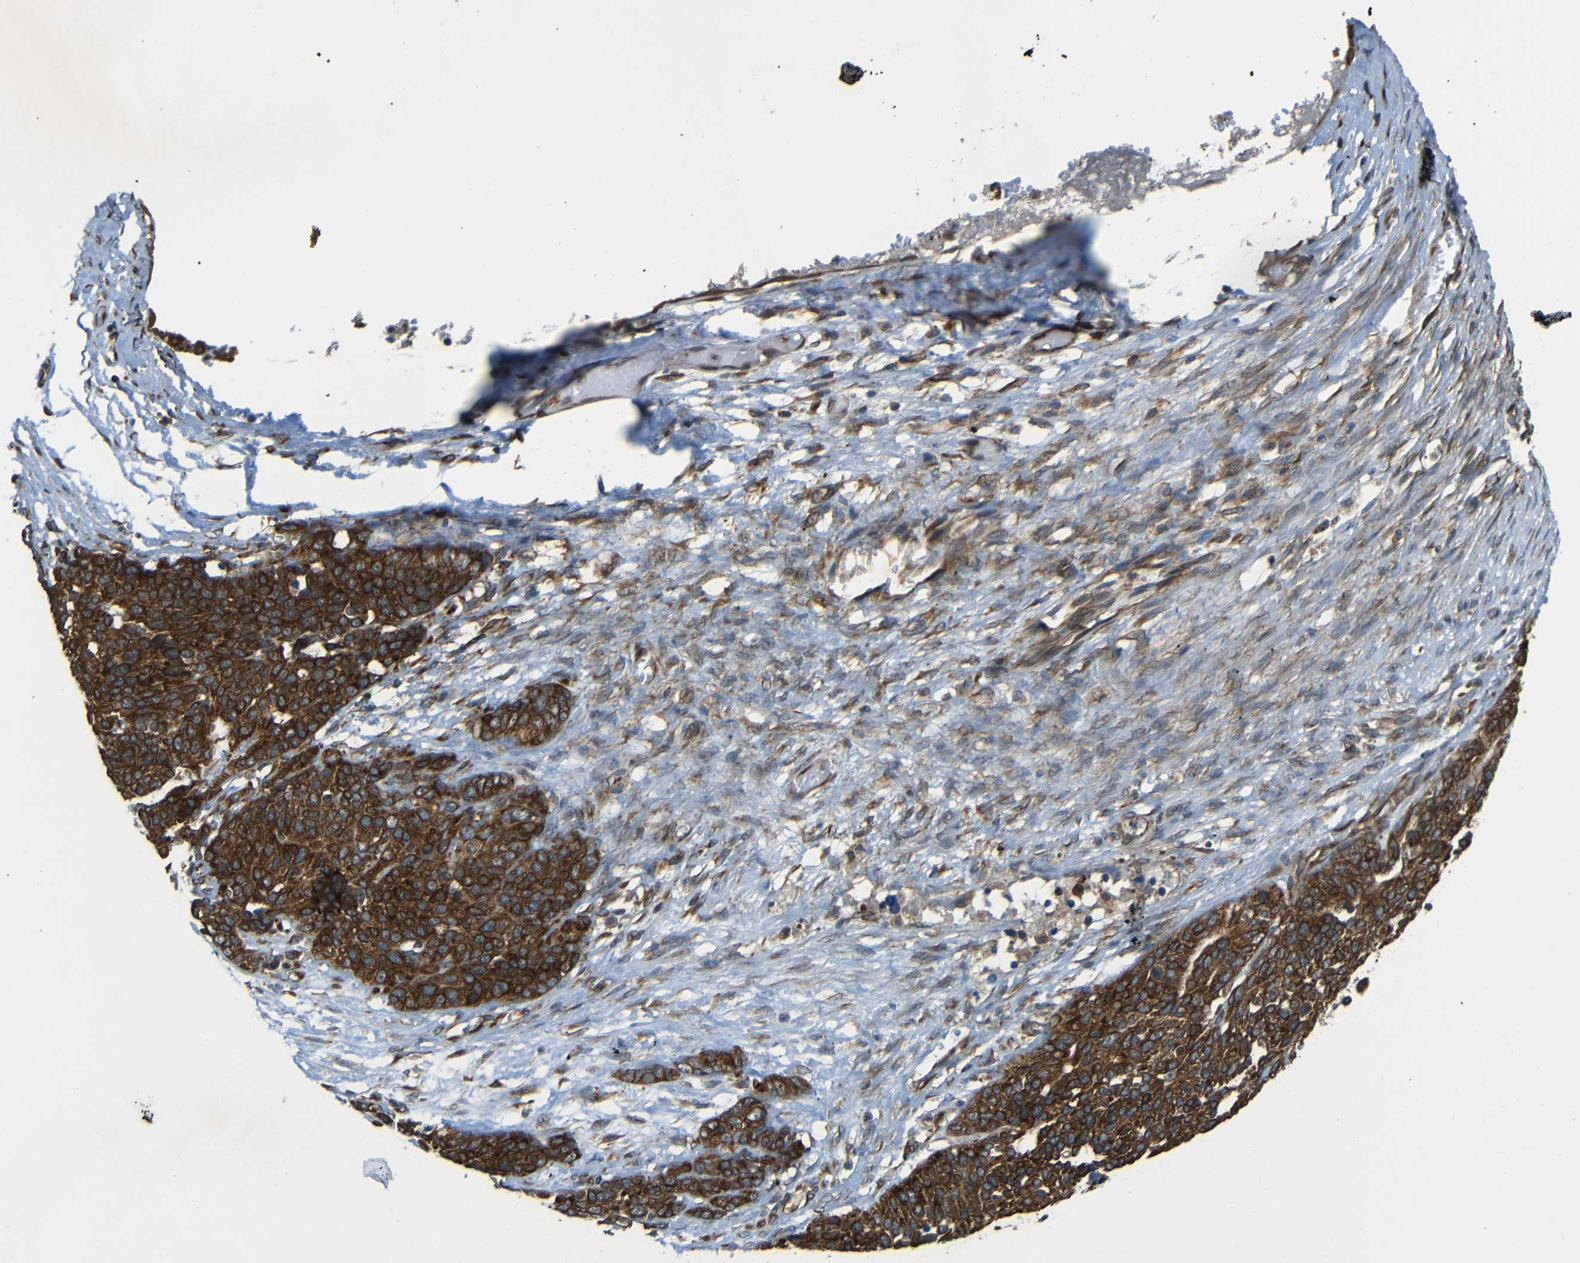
{"staining": {"intensity": "strong", "quantity": ">75%", "location": "cytoplasmic/membranous"}, "tissue": "ovarian cancer", "cell_type": "Tumor cells", "image_type": "cancer", "snomed": [{"axis": "morphology", "description": "Cystadenocarcinoma, serous, NOS"}, {"axis": "topography", "description": "Ovary"}], "caption": "This photomicrograph demonstrates immunohistochemistry staining of human ovarian cancer (serous cystadenocarcinoma), with high strong cytoplasmic/membranous positivity in approximately >75% of tumor cells.", "gene": "VAPB", "patient": {"sex": "female", "age": 44}}